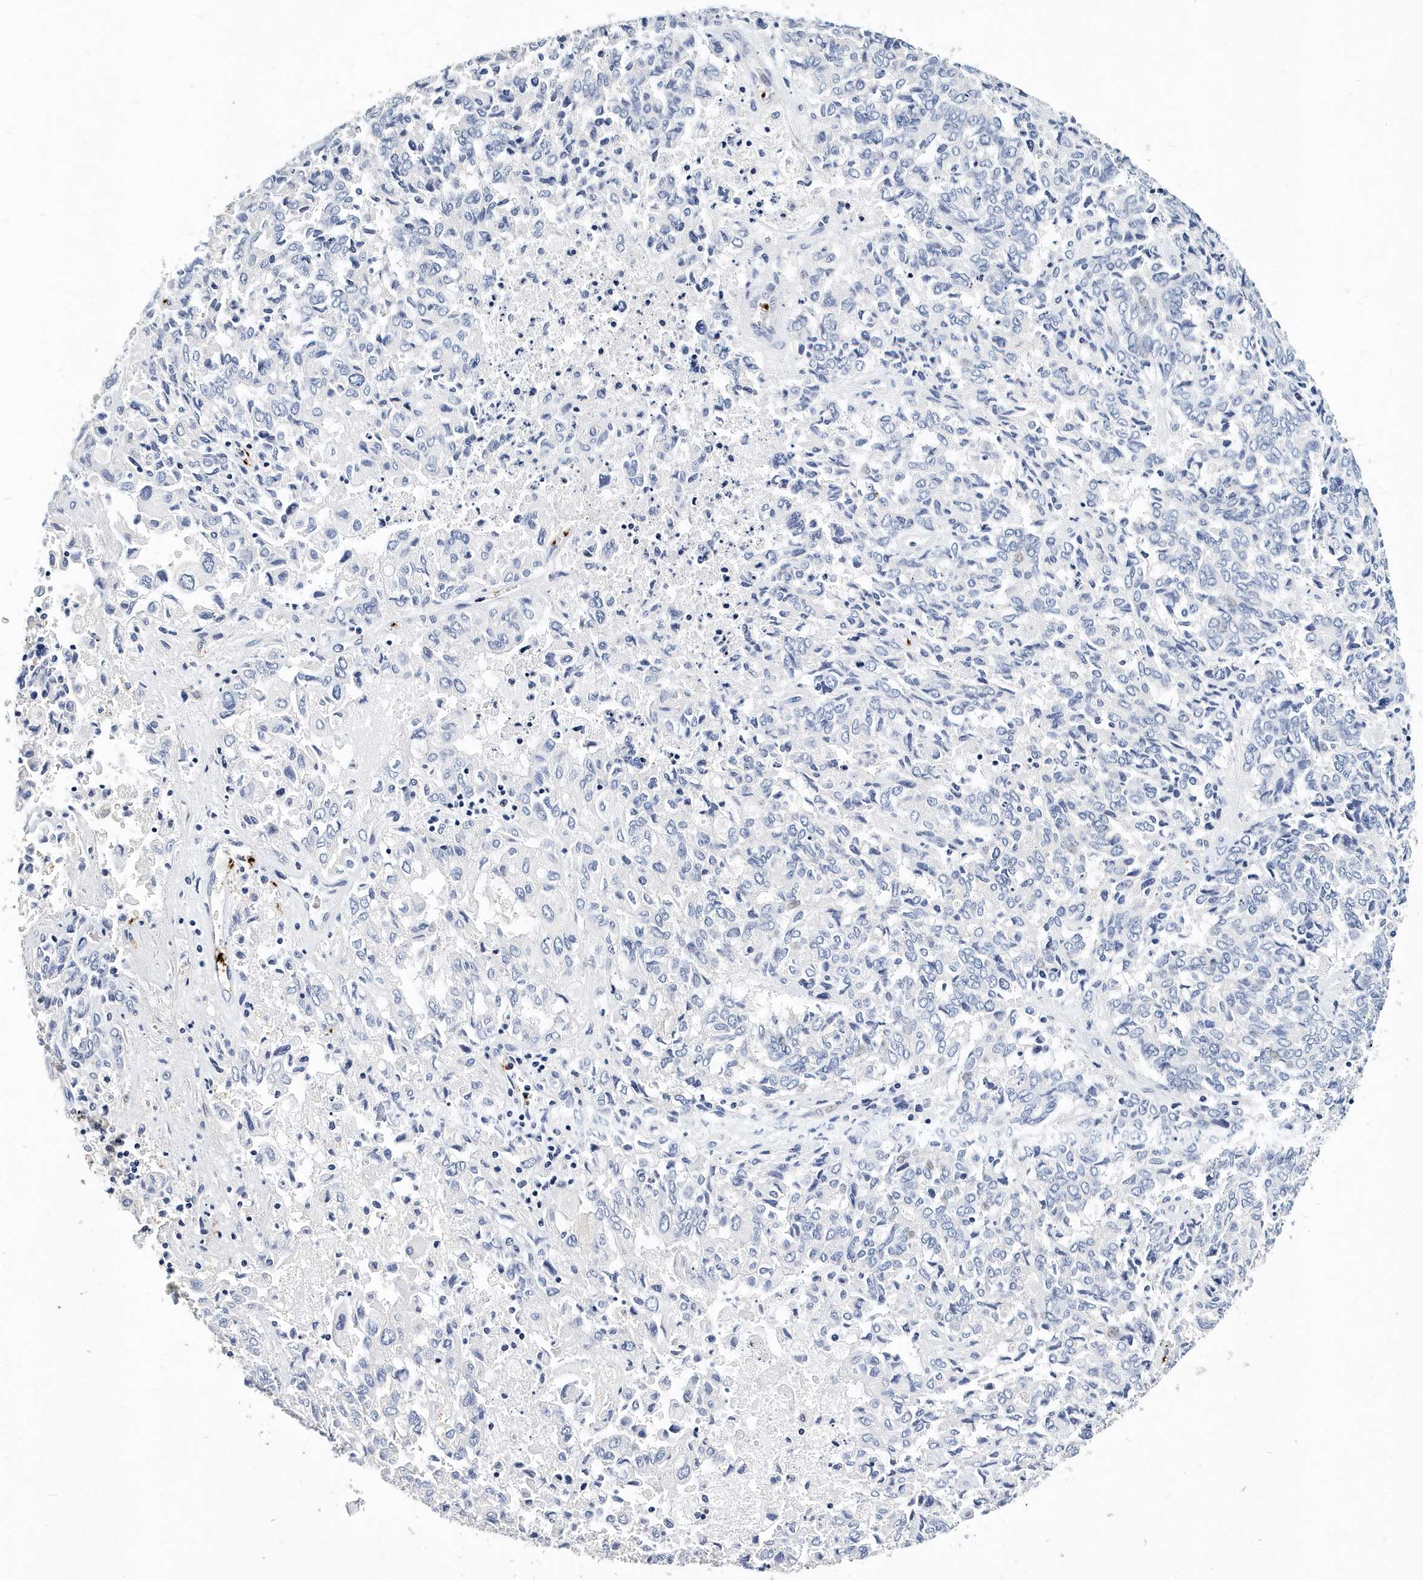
{"staining": {"intensity": "negative", "quantity": "none", "location": "none"}, "tissue": "endometrial cancer", "cell_type": "Tumor cells", "image_type": "cancer", "snomed": [{"axis": "morphology", "description": "Adenocarcinoma, NOS"}, {"axis": "topography", "description": "Endometrium"}], "caption": "Immunohistochemical staining of adenocarcinoma (endometrial) displays no significant positivity in tumor cells.", "gene": "ITGA2B", "patient": {"sex": "female", "age": 80}}